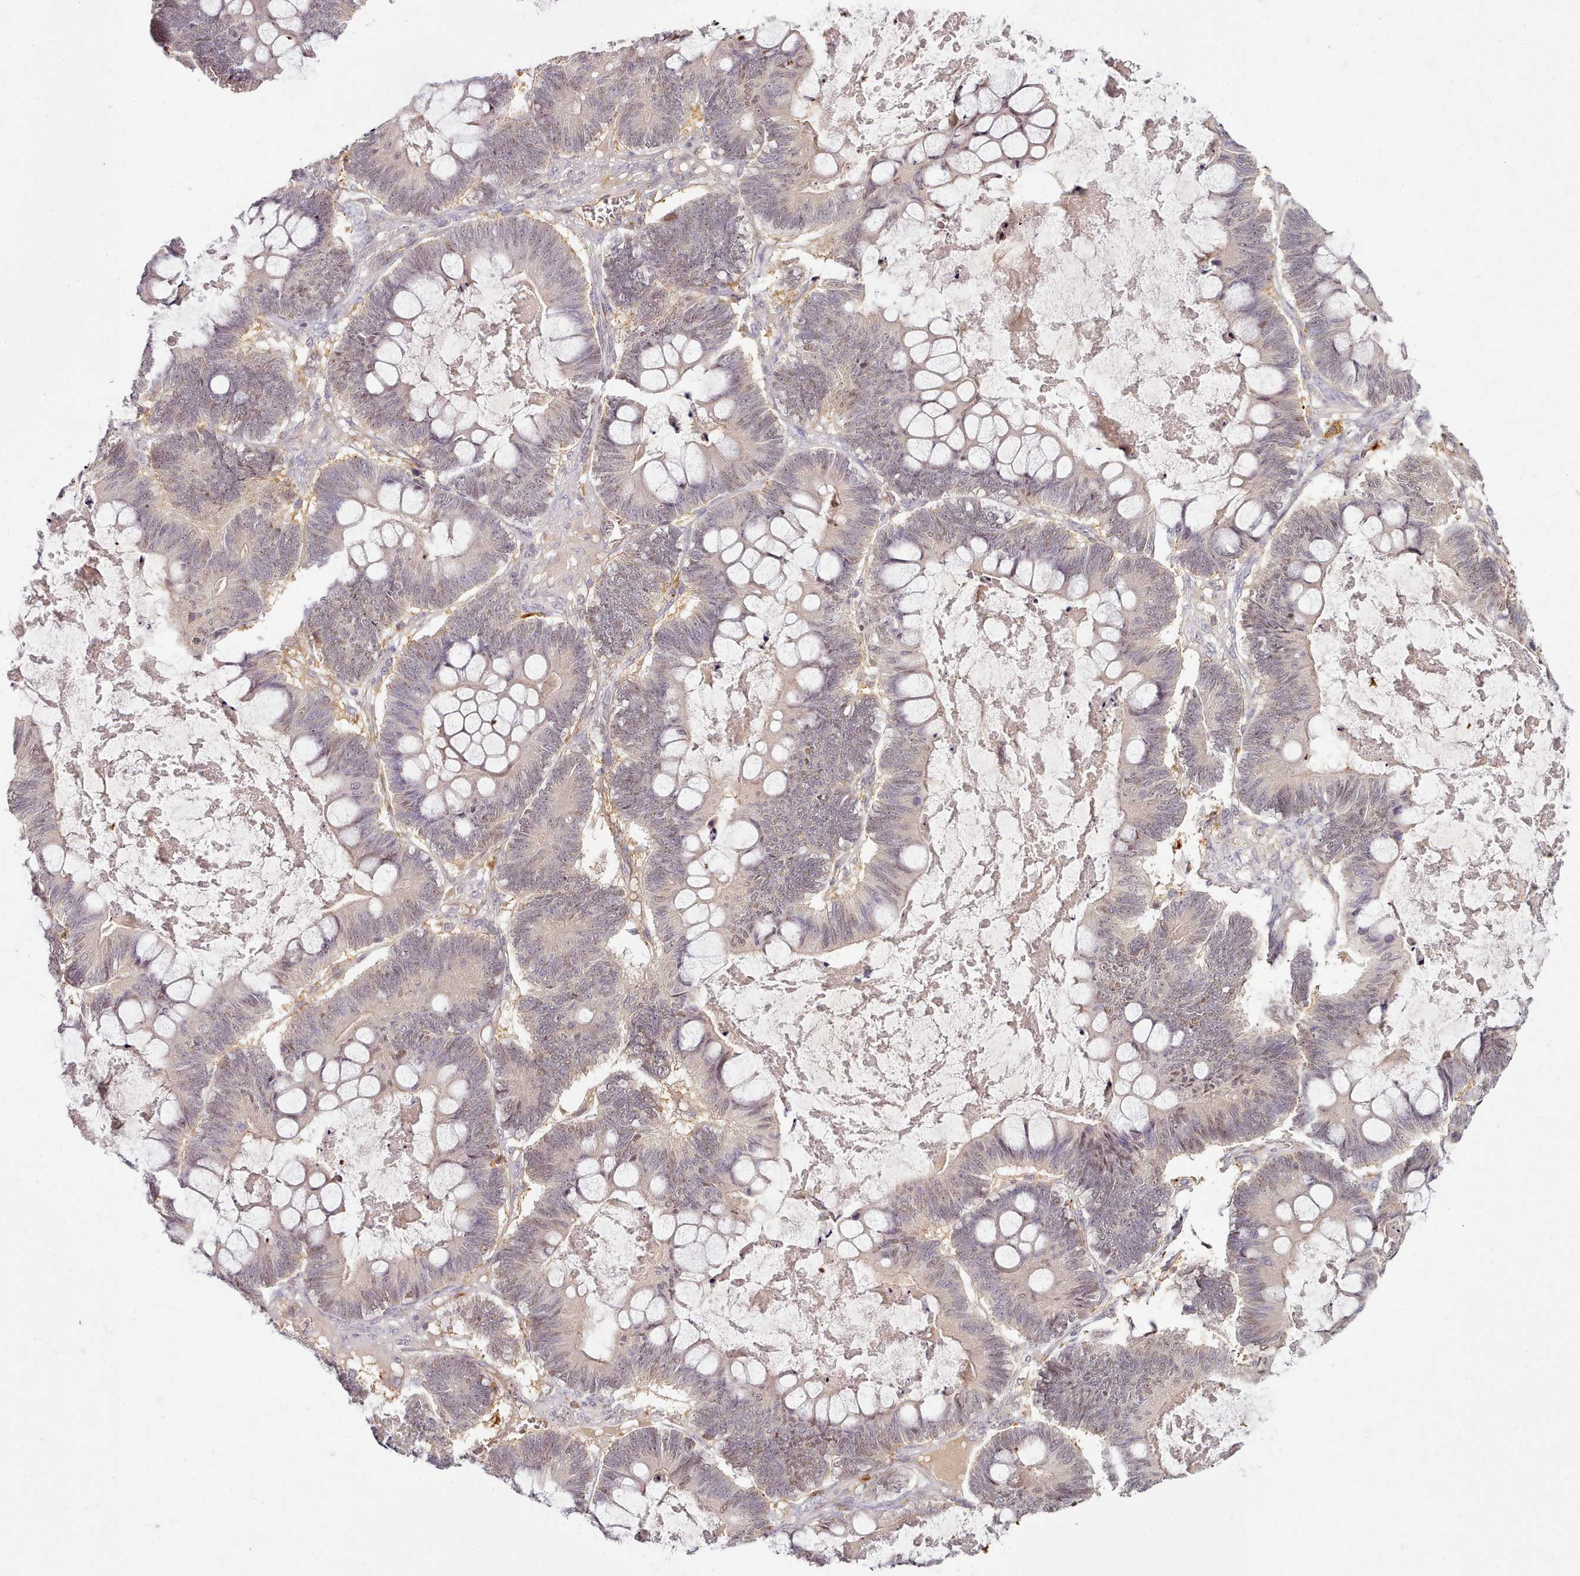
{"staining": {"intensity": "weak", "quantity": "25%-75%", "location": "nuclear"}, "tissue": "ovarian cancer", "cell_type": "Tumor cells", "image_type": "cancer", "snomed": [{"axis": "morphology", "description": "Cystadenocarcinoma, mucinous, NOS"}, {"axis": "topography", "description": "Ovary"}], "caption": "There is low levels of weak nuclear expression in tumor cells of ovarian mucinous cystadenocarcinoma, as demonstrated by immunohistochemical staining (brown color).", "gene": "C1QTNF5", "patient": {"sex": "female", "age": 61}}